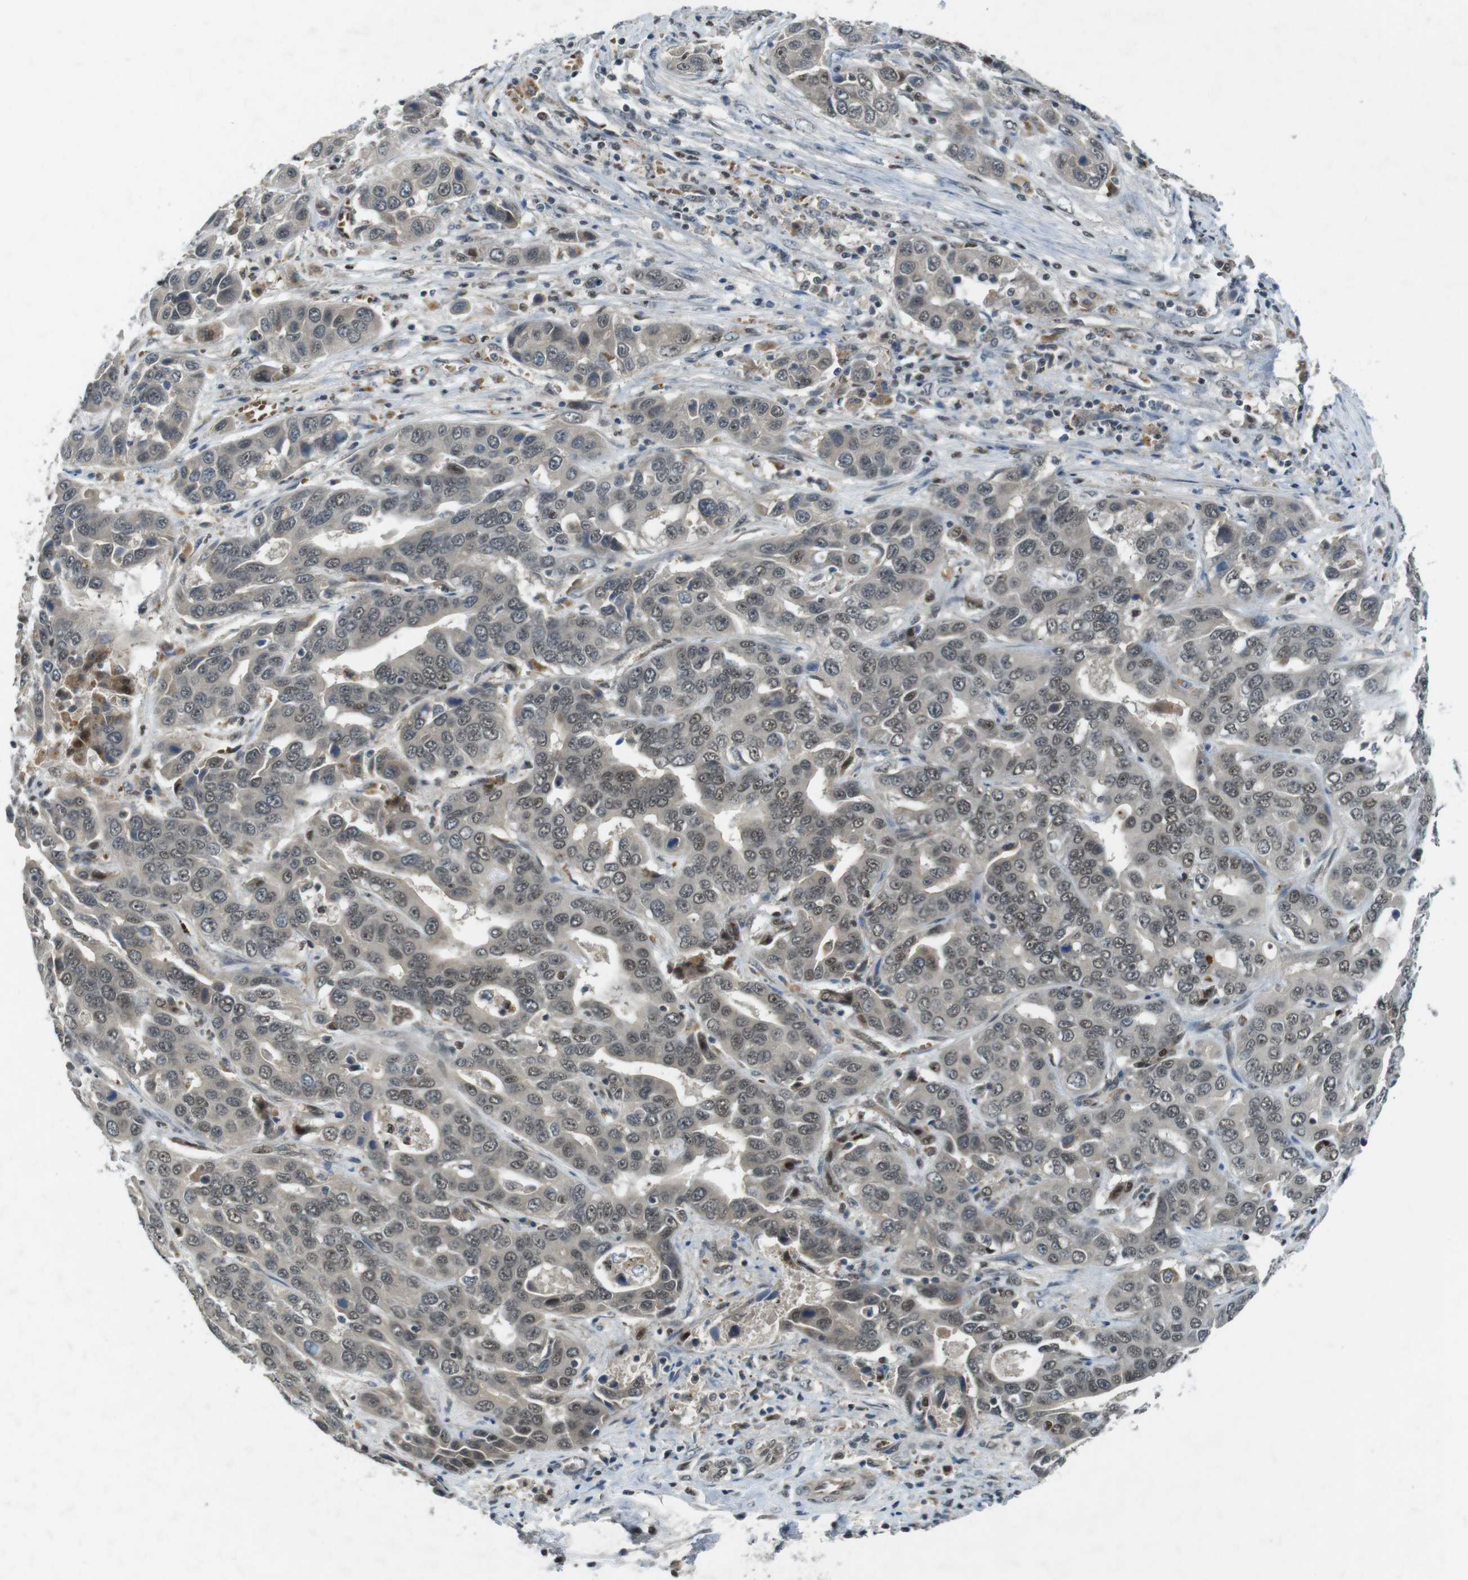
{"staining": {"intensity": "moderate", "quantity": ">75%", "location": "cytoplasmic/membranous,nuclear"}, "tissue": "liver cancer", "cell_type": "Tumor cells", "image_type": "cancer", "snomed": [{"axis": "morphology", "description": "Cholangiocarcinoma"}, {"axis": "topography", "description": "Liver"}], "caption": "Human liver cholangiocarcinoma stained with a brown dye exhibits moderate cytoplasmic/membranous and nuclear positive staining in approximately >75% of tumor cells.", "gene": "MAPKAPK5", "patient": {"sex": "female", "age": 52}}